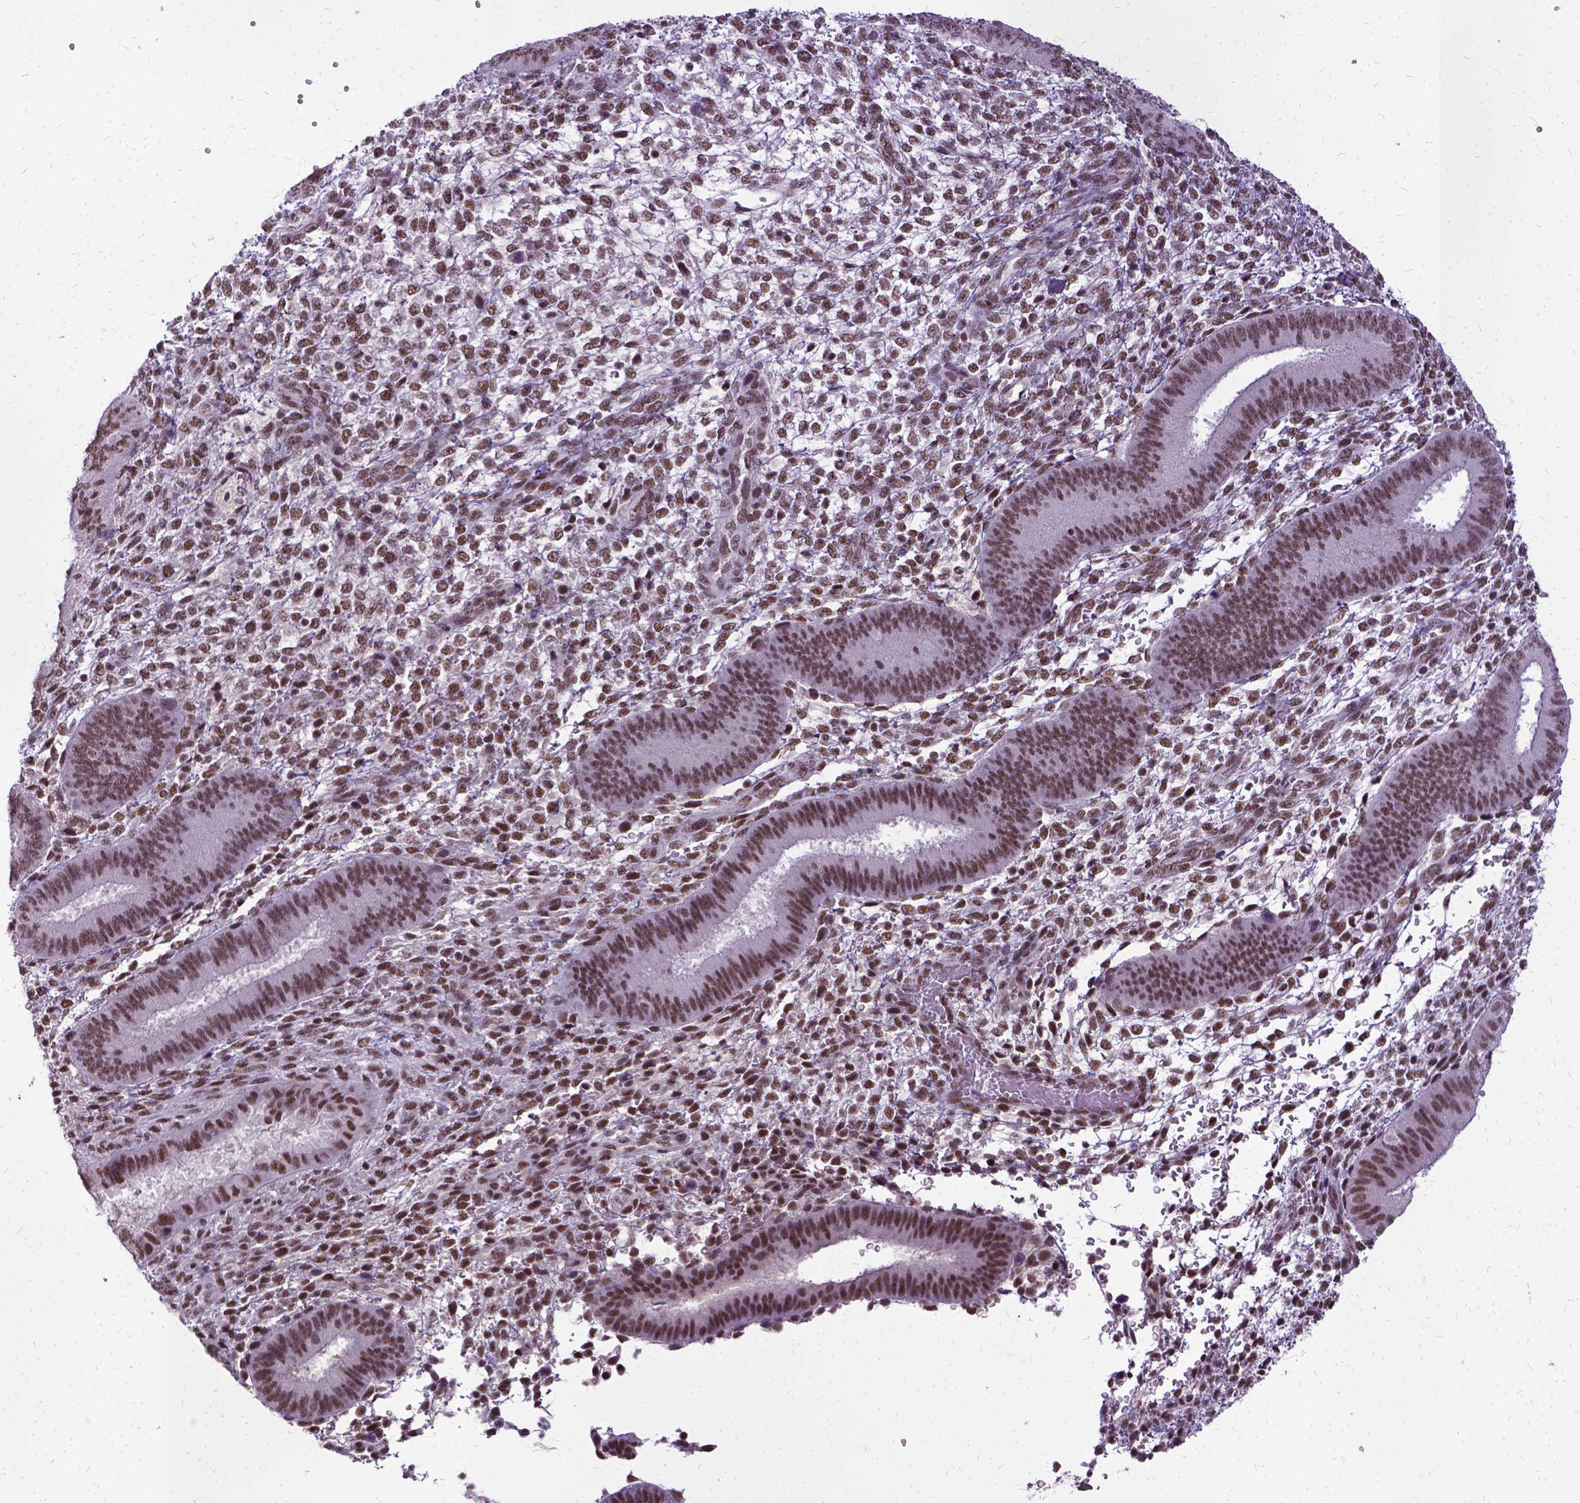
{"staining": {"intensity": "moderate", "quantity": "25%-75%", "location": "nuclear"}, "tissue": "endometrium", "cell_type": "Cells in endometrial stroma", "image_type": "normal", "snomed": [{"axis": "morphology", "description": "Normal tissue, NOS"}, {"axis": "topography", "description": "Endometrium"}], "caption": "Immunohistochemistry of normal human endometrium demonstrates medium levels of moderate nuclear positivity in approximately 25%-75% of cells in endometrial stroma.", "gene": "SETD1A", "patient": {"sex": "female", "age": 39}}